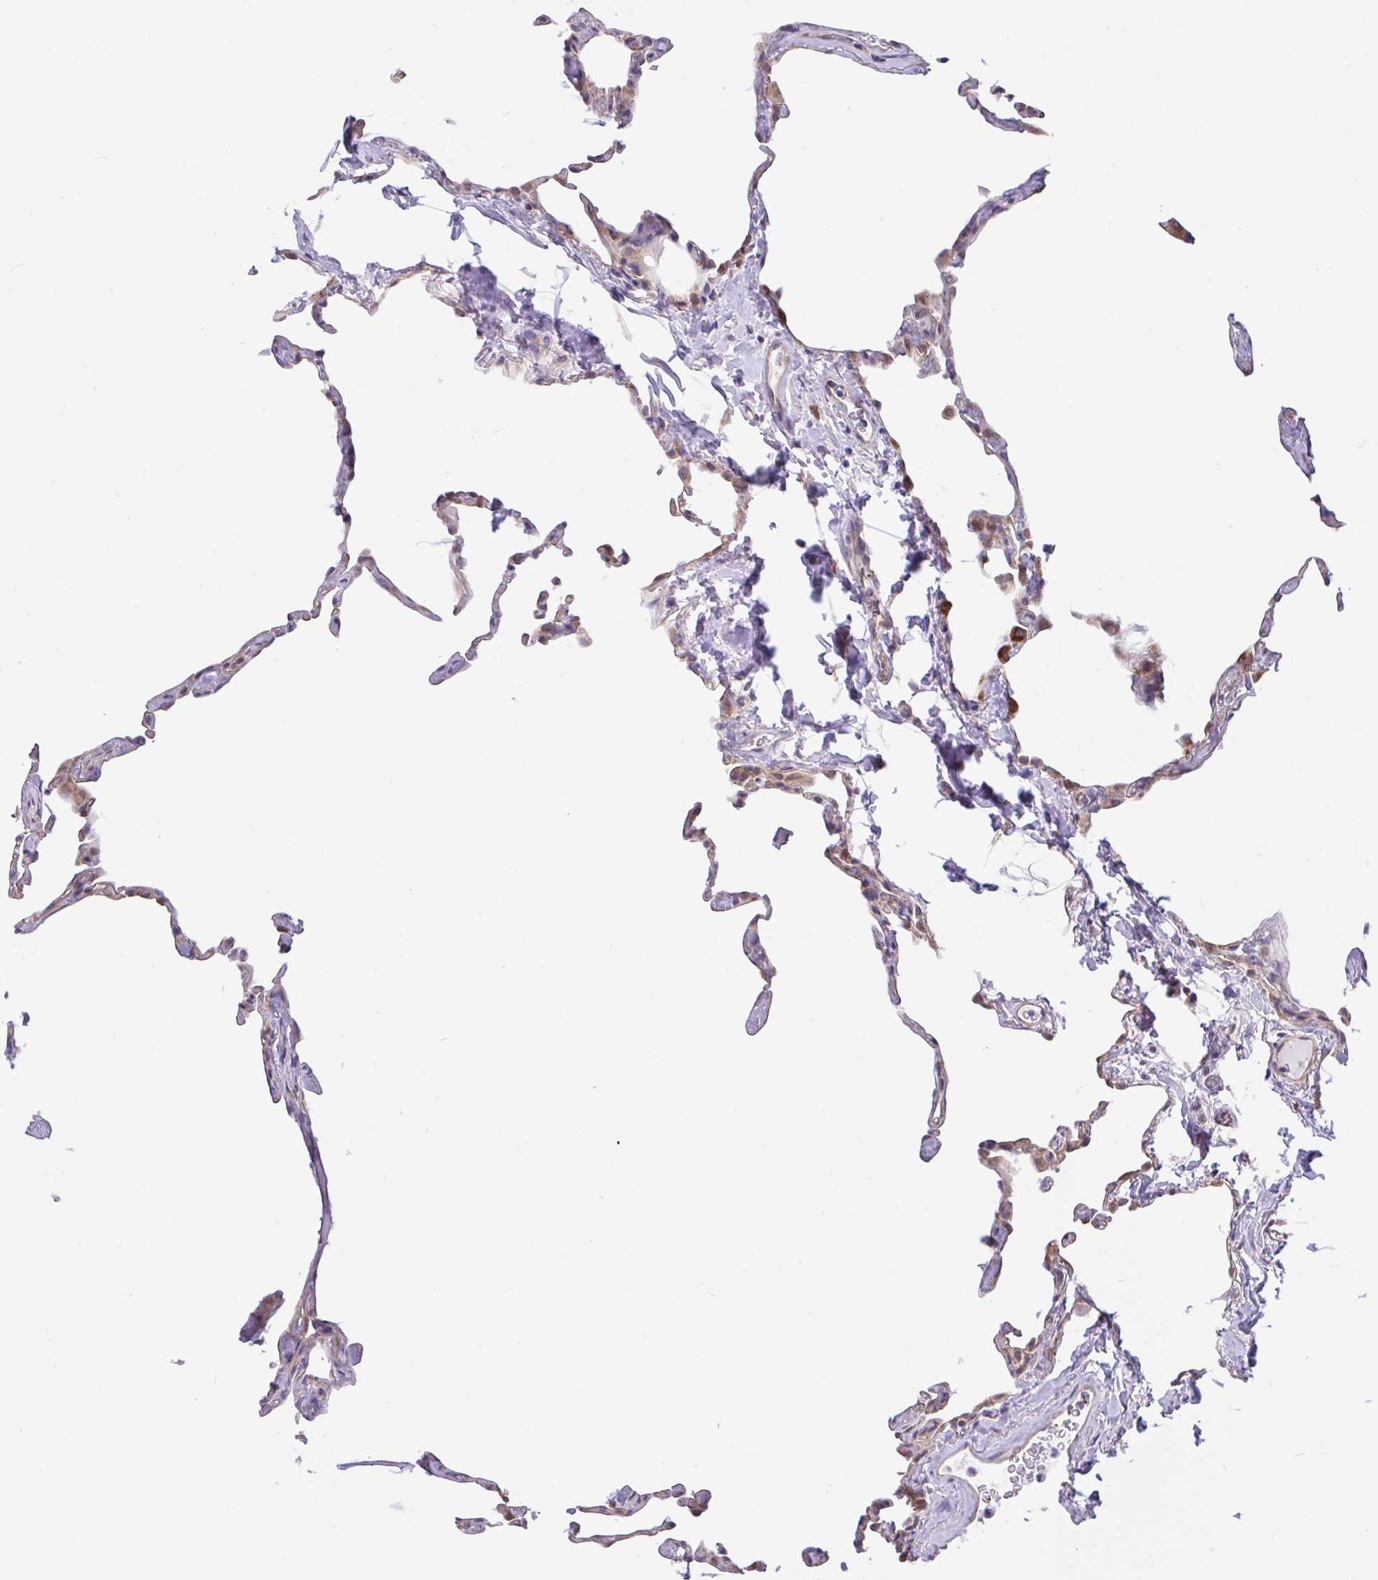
{"staining": {"intensity": "weak", "quantity": "<25%", "location": "cytoplasmic/membranous"}, "tissue": "lung", "cell_type": "Alveolar cells", "image_type": "normal", "snomed": [{"axis": "morphology", "description": "Normal tissue, NOS"}, {"axis": "topography", "description": "Lung"}], "caption": "A high-resolution image shows immunohistochemistry staining of normal lung, which demonstrates no significant positivity in alveolar cells. The staining is performed using DAB brown chromogen with nuclei counter-stained in using hematoxylin.", "gene": "DLEU7", "patient": {"sex": "male", "age": 65}}